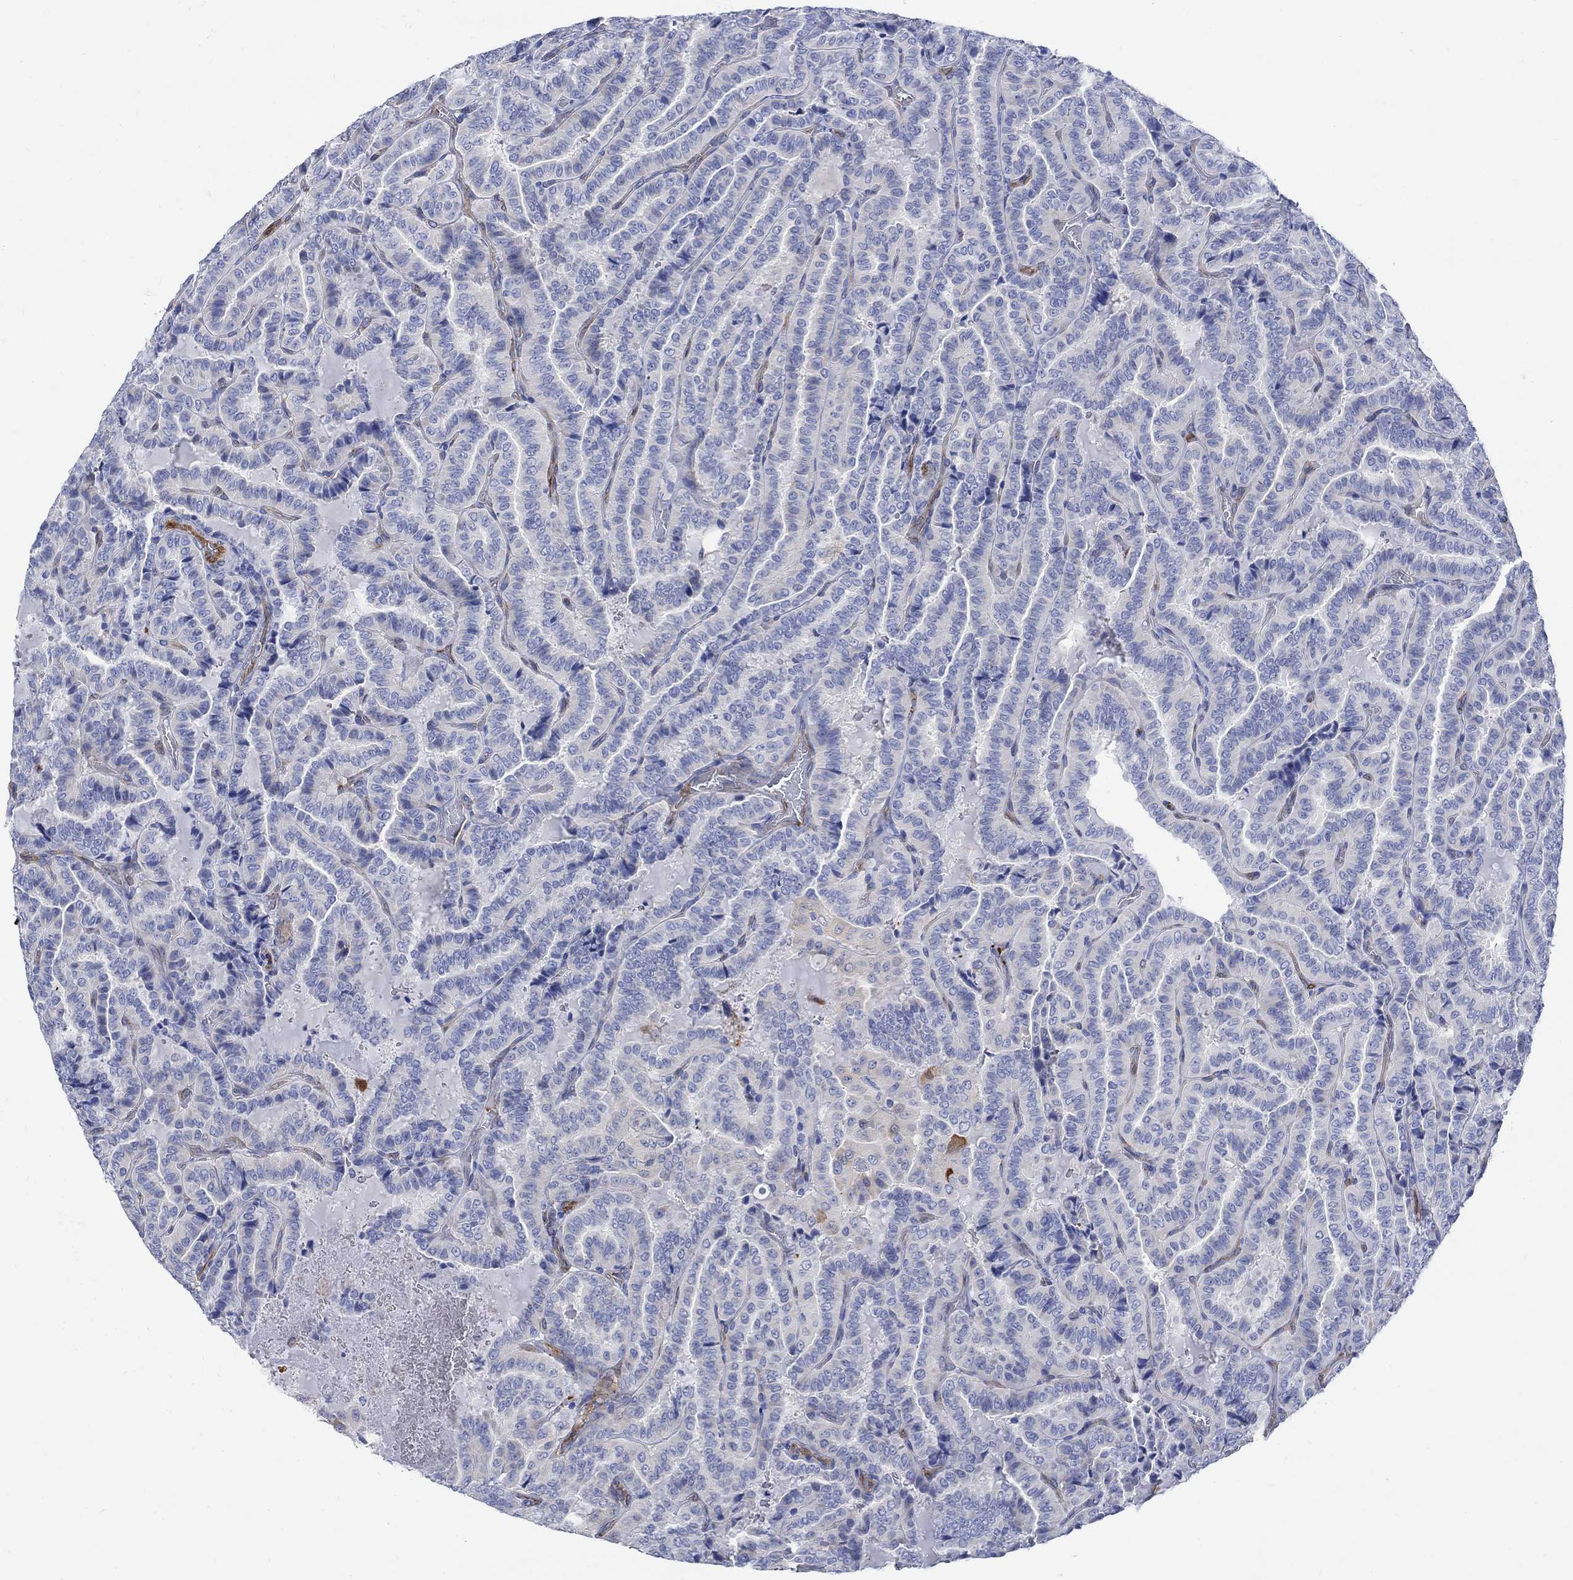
{"staining": {"intensity": "strong", "quantity": "<25%", "location": "cytoplasmic/membranous"}, "tissue": "thyroid cancer", "cell_type": "Tumor cells", "image_type": "cancer", "snomed": [{"axis": "morphology", "description": "Papillary adenocarcinoma, NOS"}, {"axis": "topography", "description": "Thyroid gland"}], "caption": "A micrograph of human thyroid cancer stained for a protein reveals strong cytoplasmic/membranous brown staining in tumor cells. The protein is stained brown, and the nuclei are stained in blue (DAB IHC with brightfield microscopy, high magnification).", "gene": "TGM2", "patient": {"sex": "female", "age": 39}}